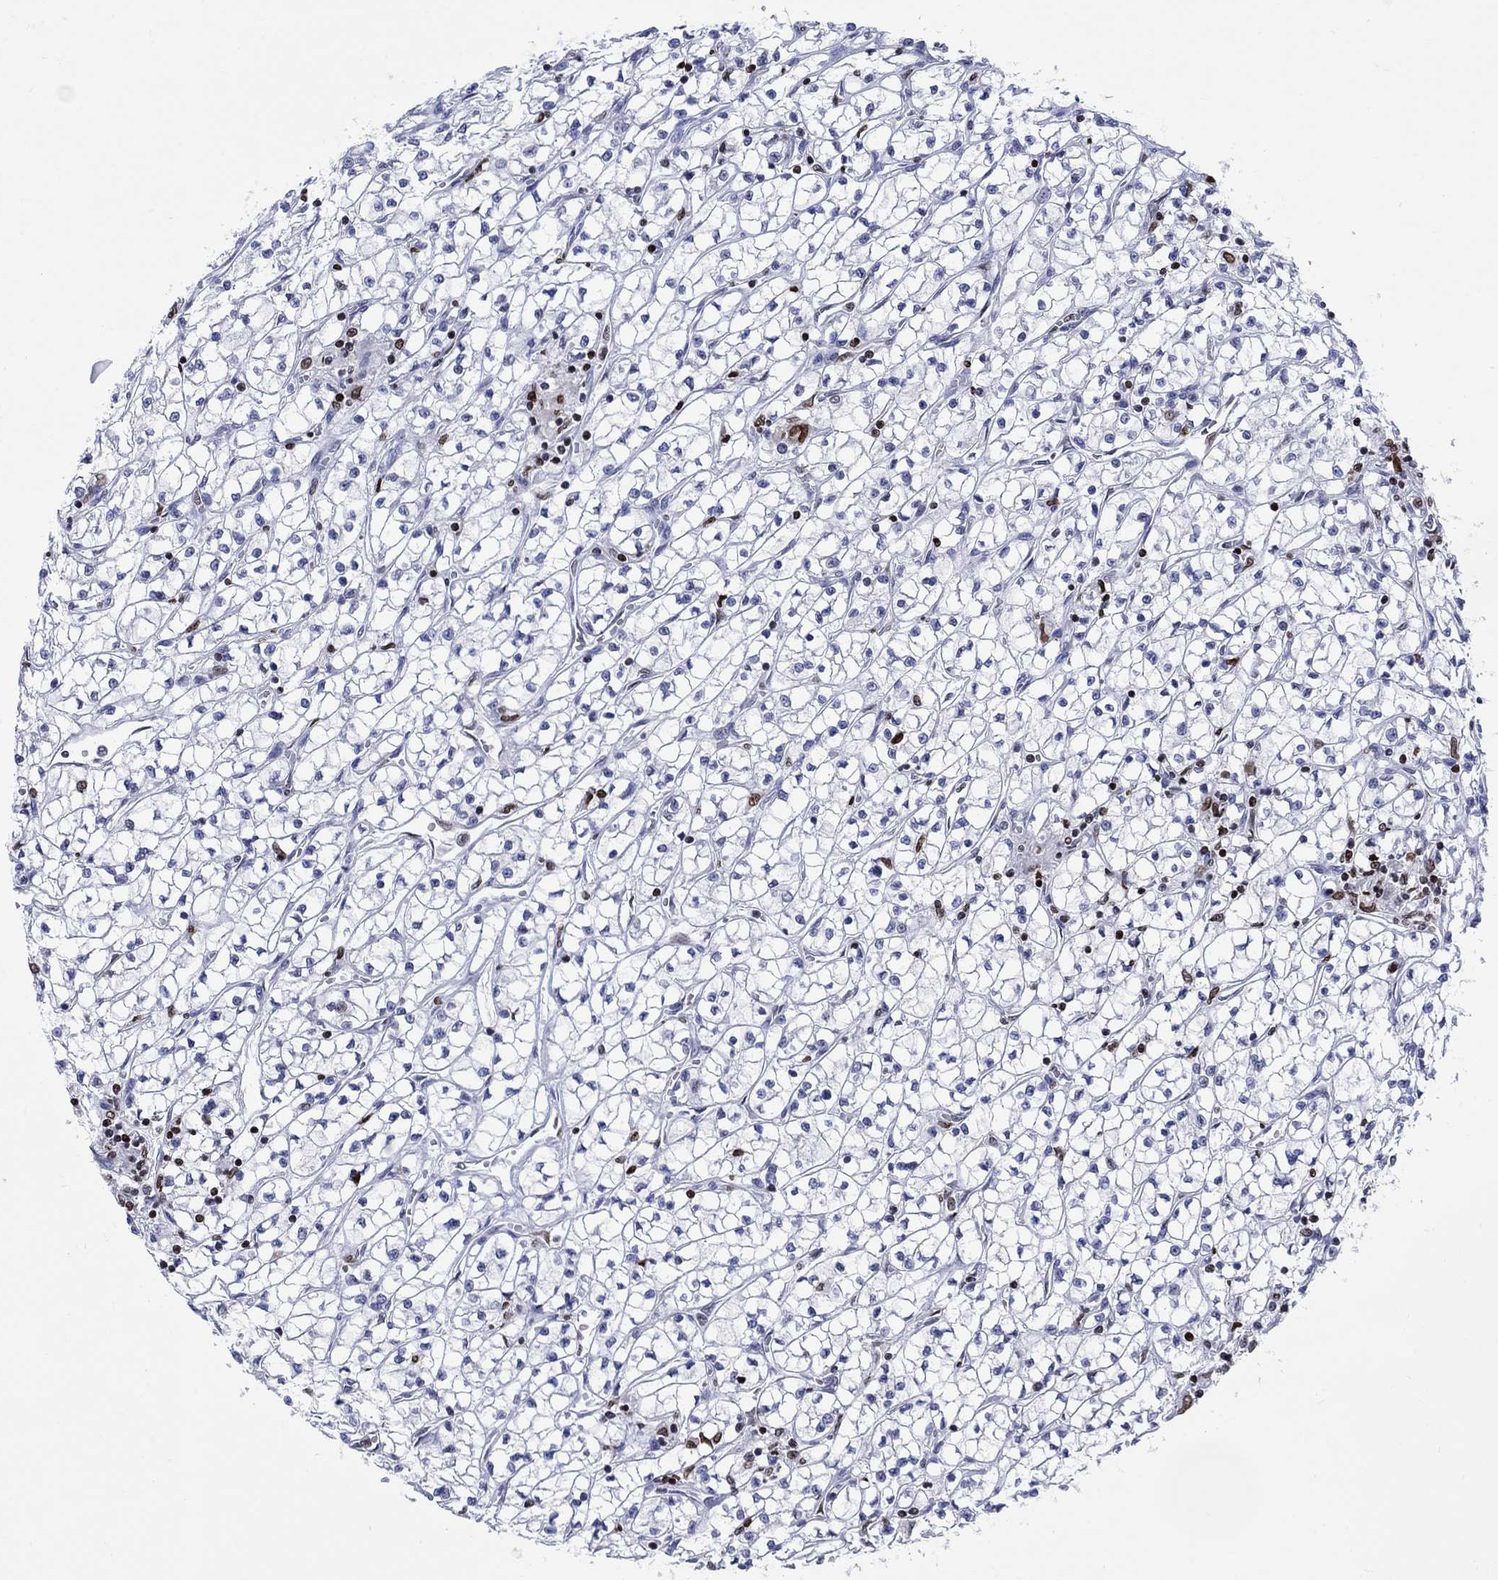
{"staining": {"intensity": "strong", "quantity": "<25%", "location": "nuclear"}, "tissue": "renal cancer", "cell_type": "Tumor cells", "image_type": "cancer", "snomed": [{"axis": "morphology", "description": "Adenocarcinoma, NOS"}, {"axis": "topography", "description": "Kidney"}], "caption": "Immunohistochemical staining of human renal adenocarcinoma demonstrates strong nuclear protein positivity in about <25% of tumor cells. (DAB (3,3'-diaminobenzidine) = brown stain, brightfield microscopy at high magnification).", "gene": "HMGA1", "patient": {"sex": "female", "age": 64}}